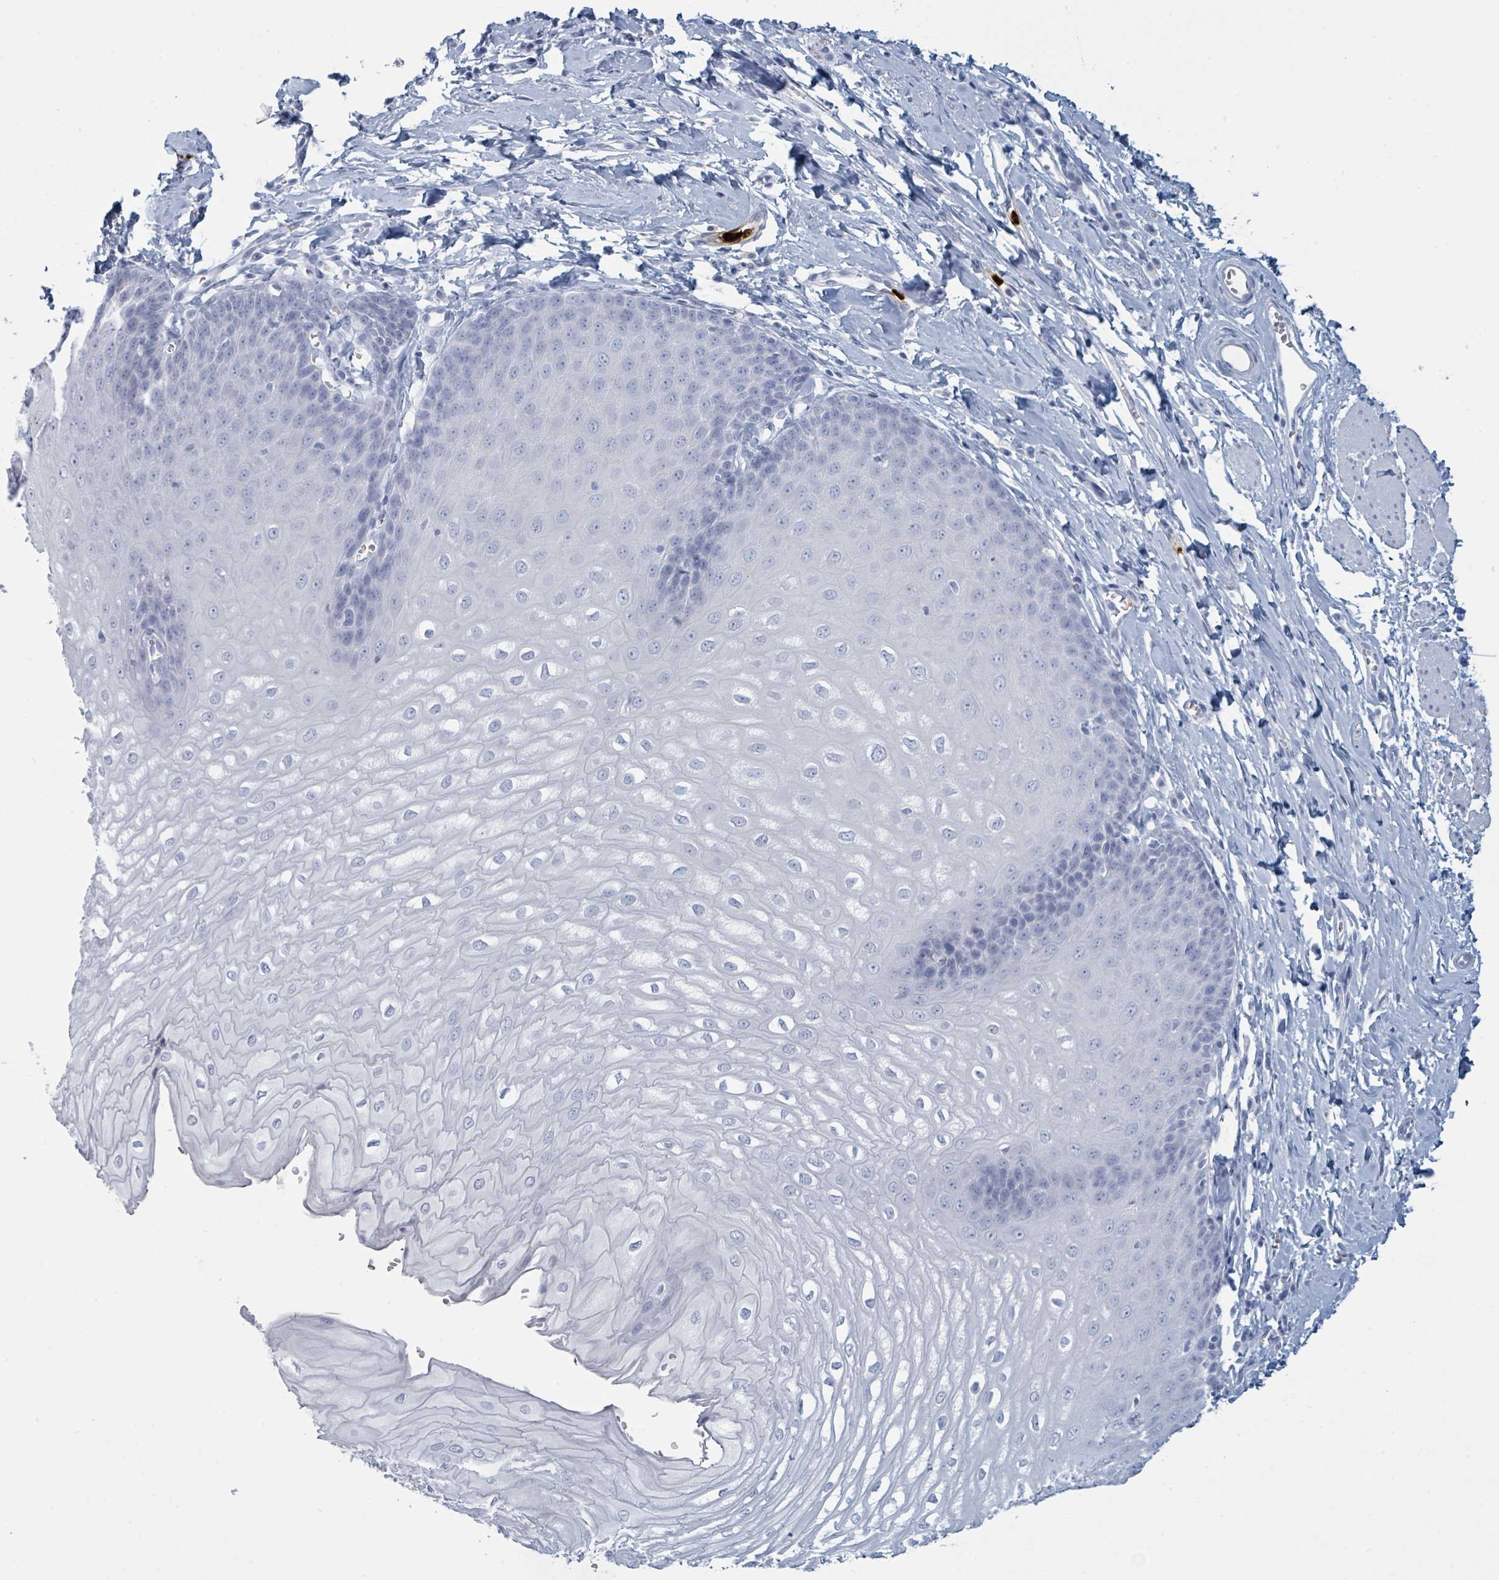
{"staining": {"intensity": "negative", "quantity": "none", "location": "none"}, "tissue": "esophagus", "cell_type": "Squamous epithelial cells", "image_type": "normal", "snomed": [{"axis": "morphology", "description": "Normal tissue, NOS"}, {"axis": "topography", "description": "Esophagus"}], "caption": "High power microscopy histopathology image of an IHC image of benign esophagus, revealing no significant positivity in squamous epithelial cells. (DAB IHC visualized using brightfield microscopy, high magnification).", "gene": "DEFA4", "patient": {"sex": "male", "age": 70}}